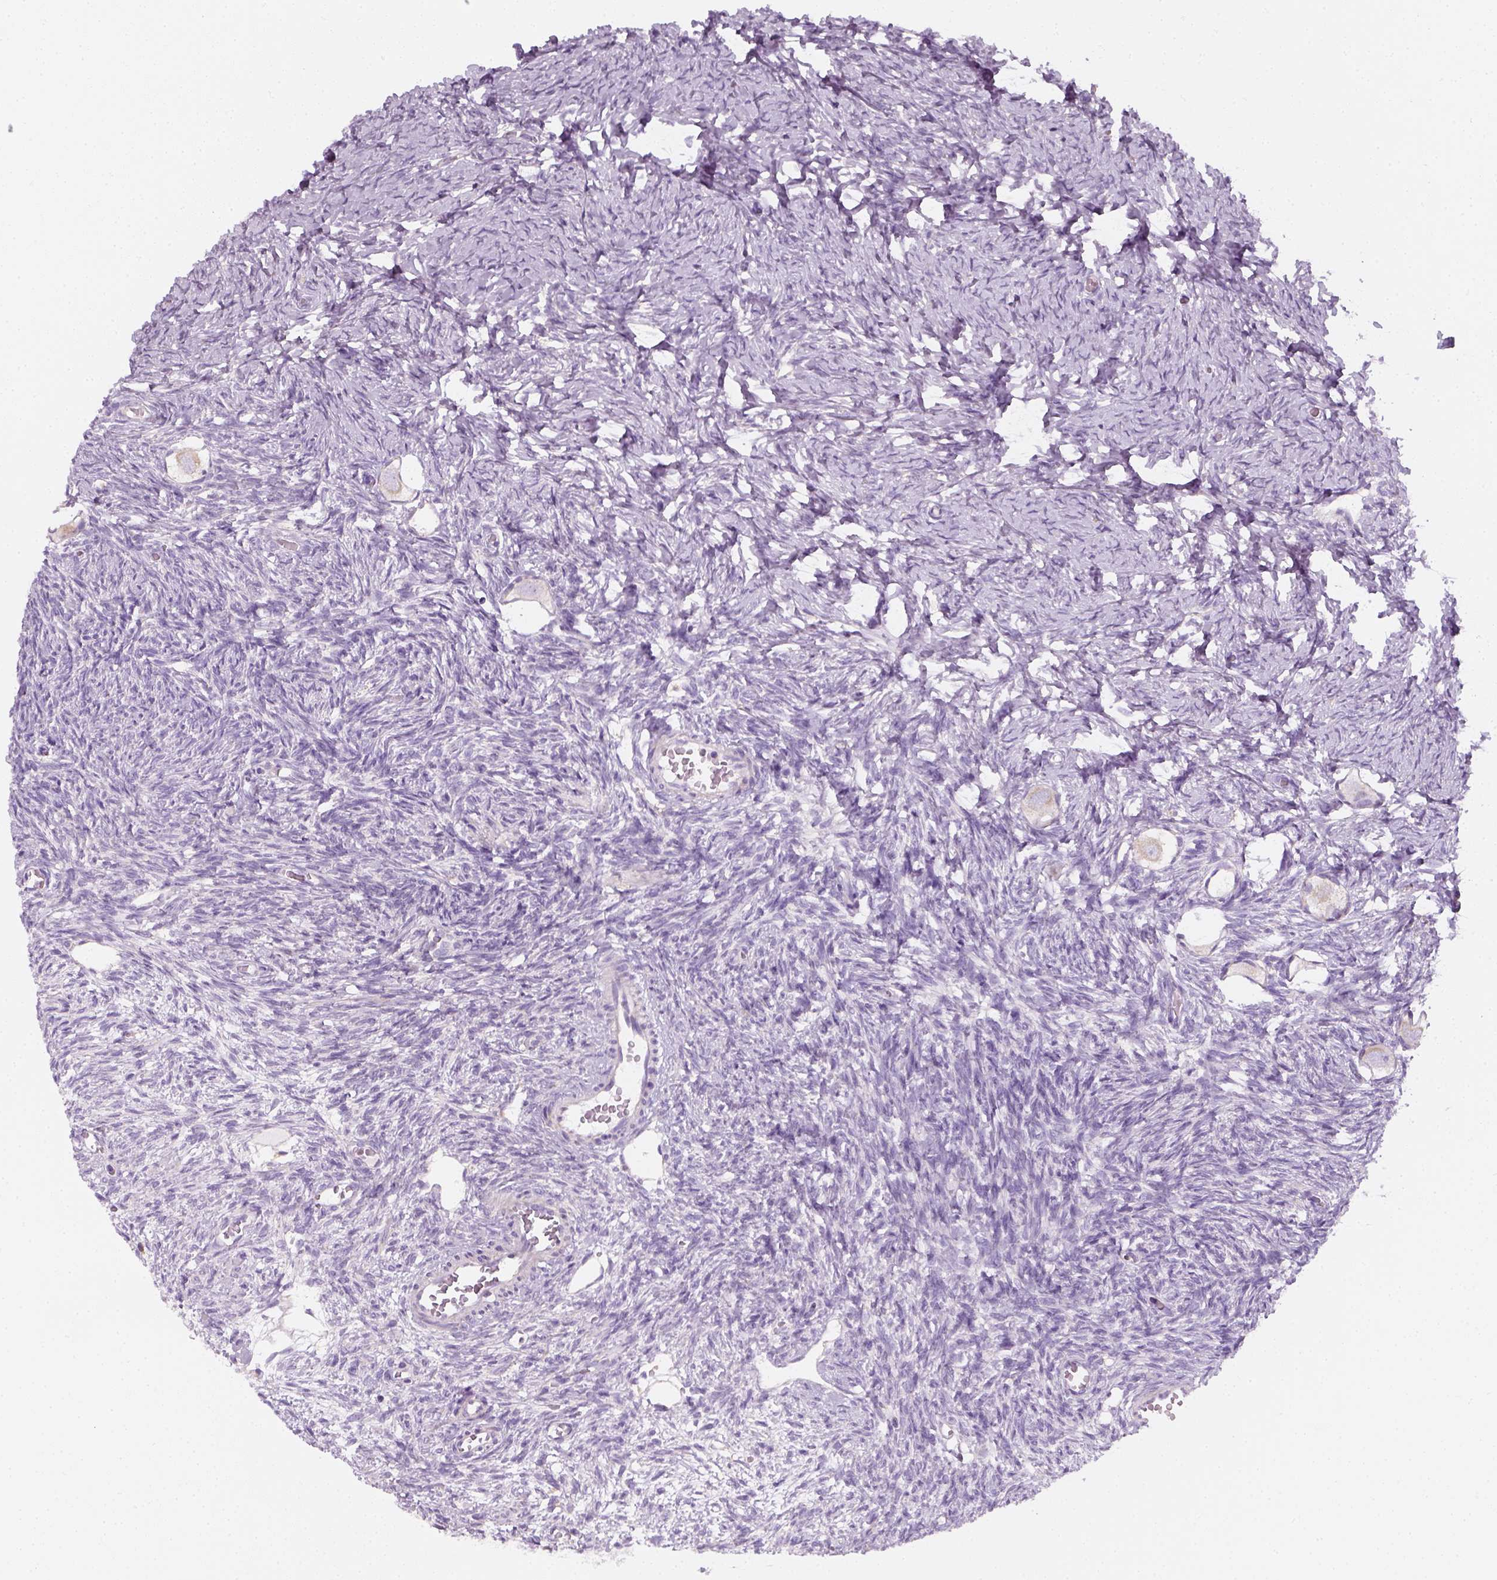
{"staining": {"intensity": "negative", "quantity": "none", "location": "none"}, "tissue": "ovary", "cell_type": "Follicle cells", "image_type": "normal", "snomed": [{"axis": "morphology", "description": "Normal tissue, NOS"}, {"axis": "topography", "description": "Ovary"}], "caption": "IHC histopathology image of unremarkable ovary: human ovary stained with DAB displays no significant protein expression in follicle cells. Brightfield microscopy of IHC stained with DAB (brown) and hematoxylin (blue), captured at high magnification.", "gene": "AWAT2", "patient": {"sex": "female", "age": 27}}